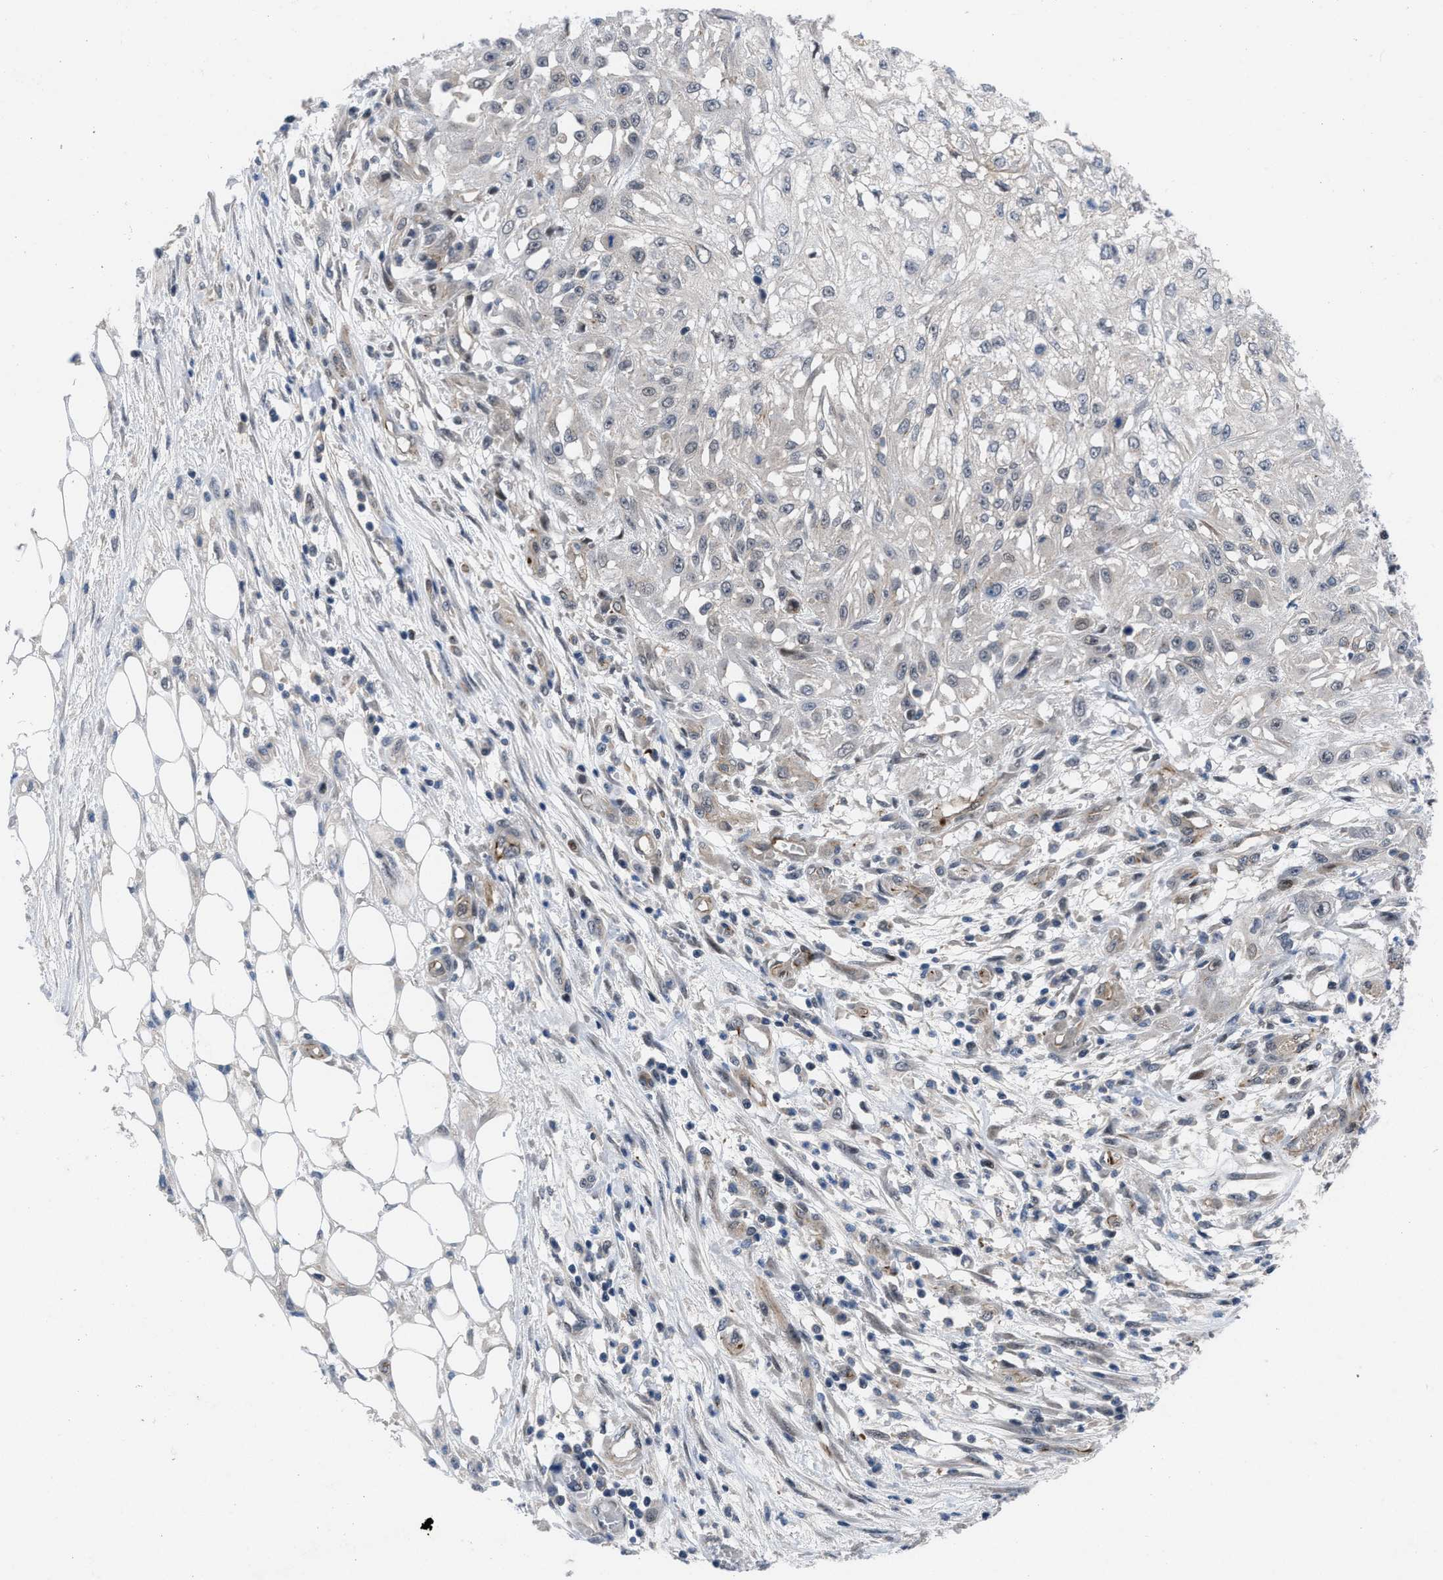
{"staining": {"intensity": "negative", "quantity": "none", "location": "none"}, "tissue": "skin cancer", "cell_type": "Tumor cells", "image_type": "cancer", "snomed": [{"axis": "morphology", "description": "Squamous cell carcinoma, NOS"}, {"axis": "morphology", "description": "Squamous cell carcinoma, metastatic, NOS"}, {"axis": "topography", "description": "Skin"}, {"axis": "topography", "description": "Lymph node"}], "caption": "There is no significant positivity in tumor cells of skin cancer. (Stains: DAB immunohistochemistry (IHC) with hematoxylin counter stain, Microscopy: brightfield microscopy at high magnification).", "gene": "IL17RE", "patient": {"sex": "male", "age": 75}}